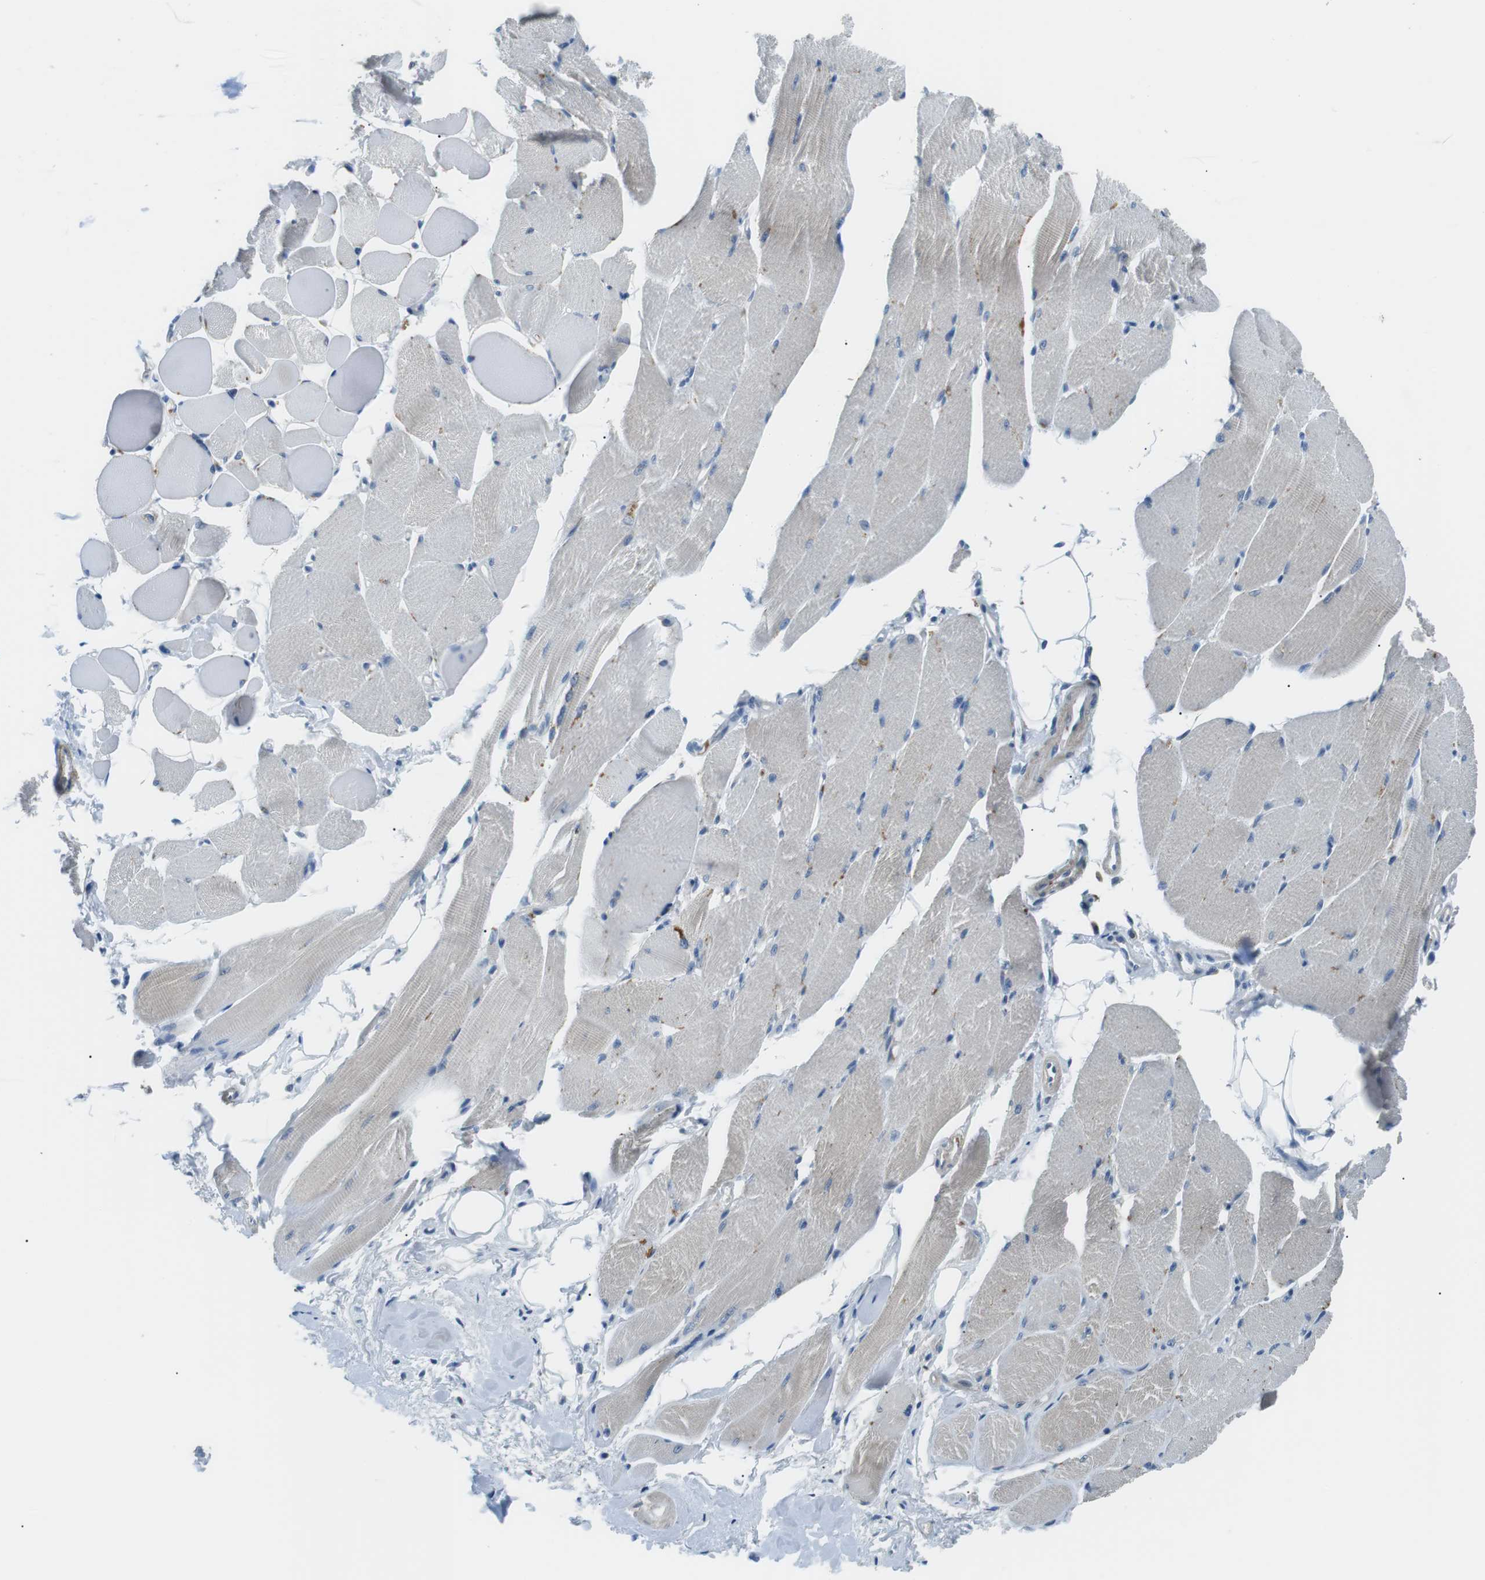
{"staining": {"intensity": "negative", "quantity": "none", "location": "none"}, "tissue": "skeletal muscle", "cell_type": "Myocytes", "image_type": "normal", "snomed": [{"axis": "morphology", "description": "Normal tissue, NOS"}, {"axis": "topography", "description": "Skeletal muscle"}, {"axis": "topography", "description": "Peripheral nerve tissue"}], "caption": "High power microscopy micrograph of an IHC photomicrograph of unremarkable skeletal muscle, revealing no significant staining in myocytes.", "gene": "WSCD1", "patient": {"sex": "female", "age": 84}}